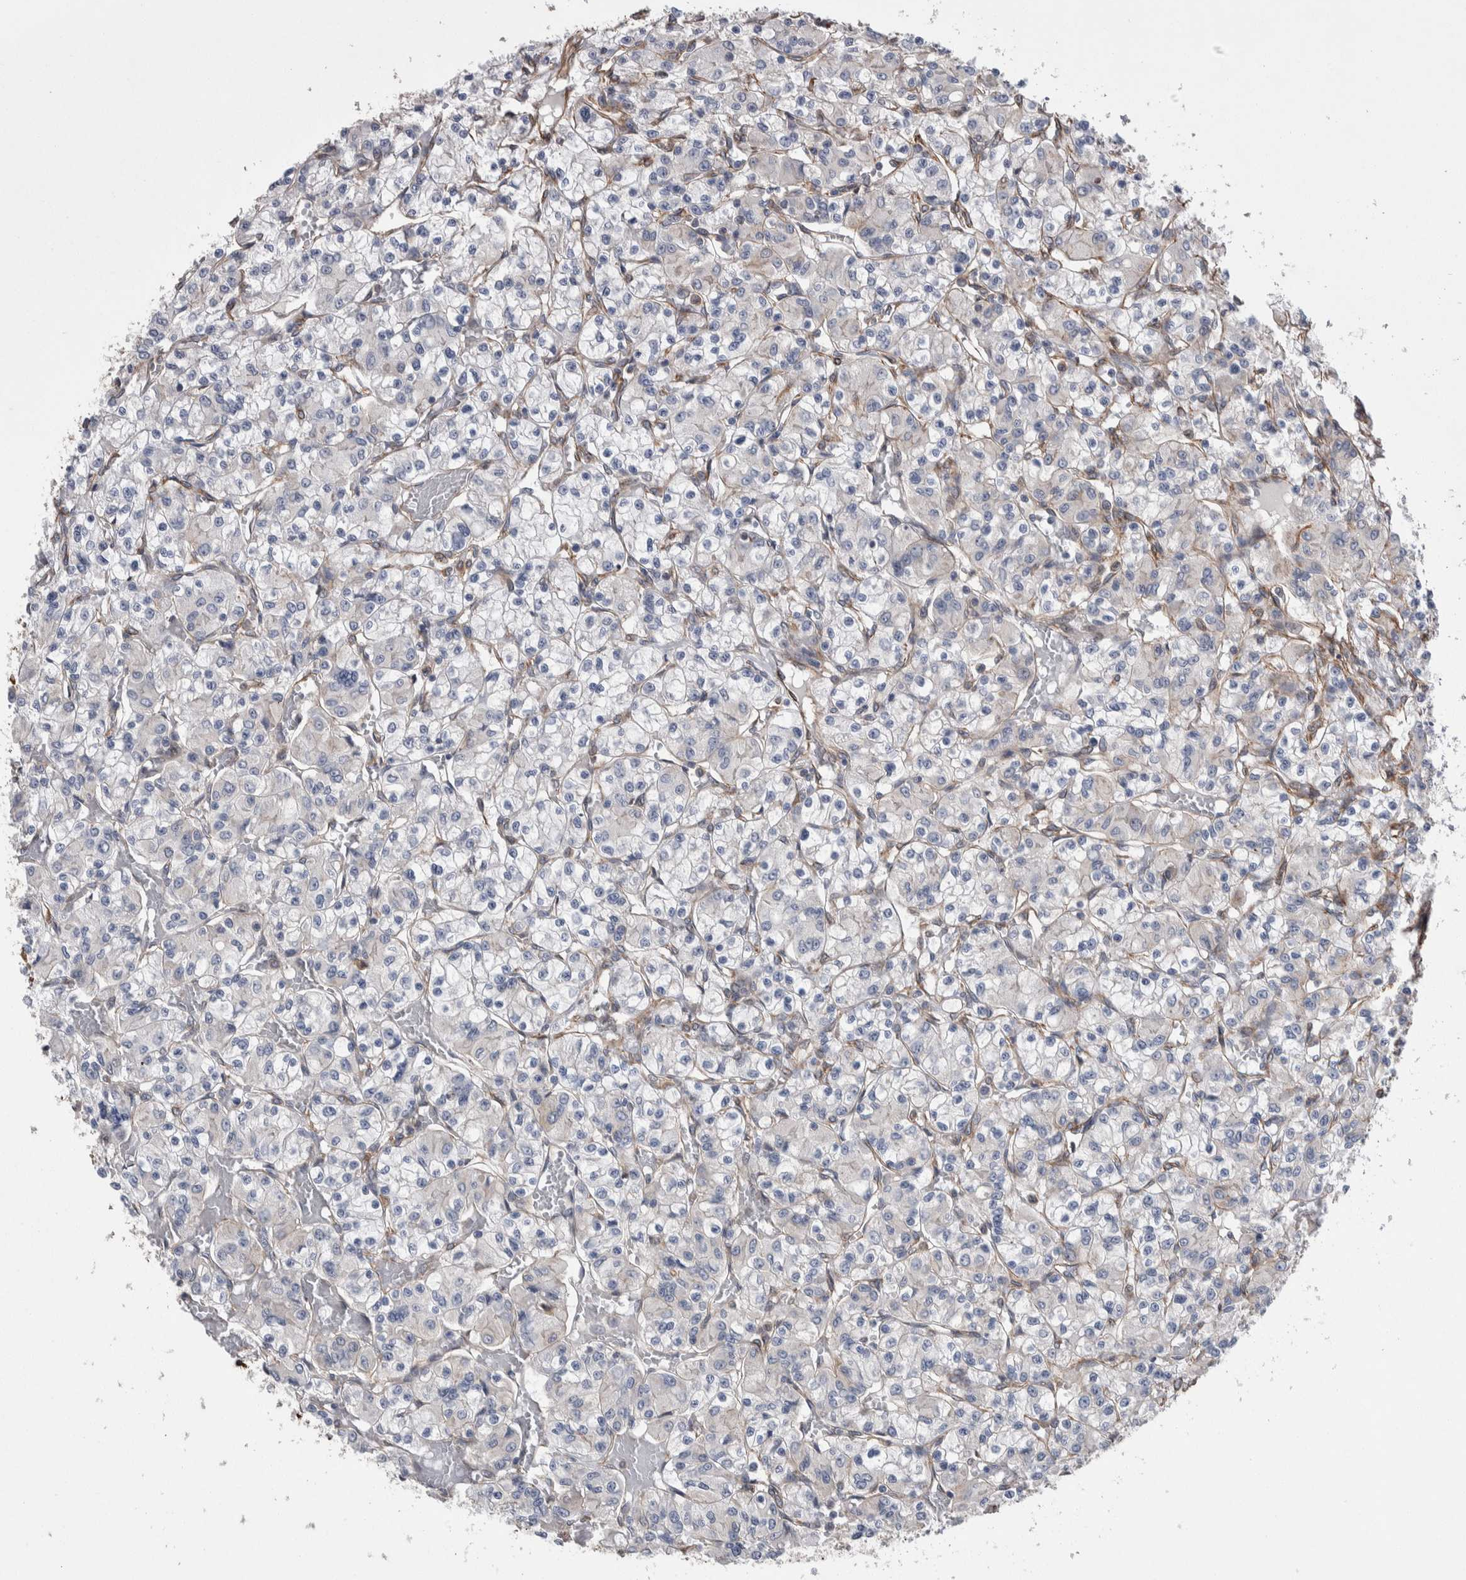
{"staining": {"intensity": "negative", "quantity": "none", "location": "none"}, "tissue": "renal cancer", "cell_type": "Tumor cells", "image_type": "cancer", "snomed": [{"axis": "morphology", "description": "Adenocarcinoma, NOS"}, {"axis": "topography", "description": "Kidney"}], "caption": "IHC photomicrograph of human renal cancer stained for a protein (brown), which displays no positivity in tumor cells.", "gene": "KIF12", "patient": {"sex": "female", "age": 59}}